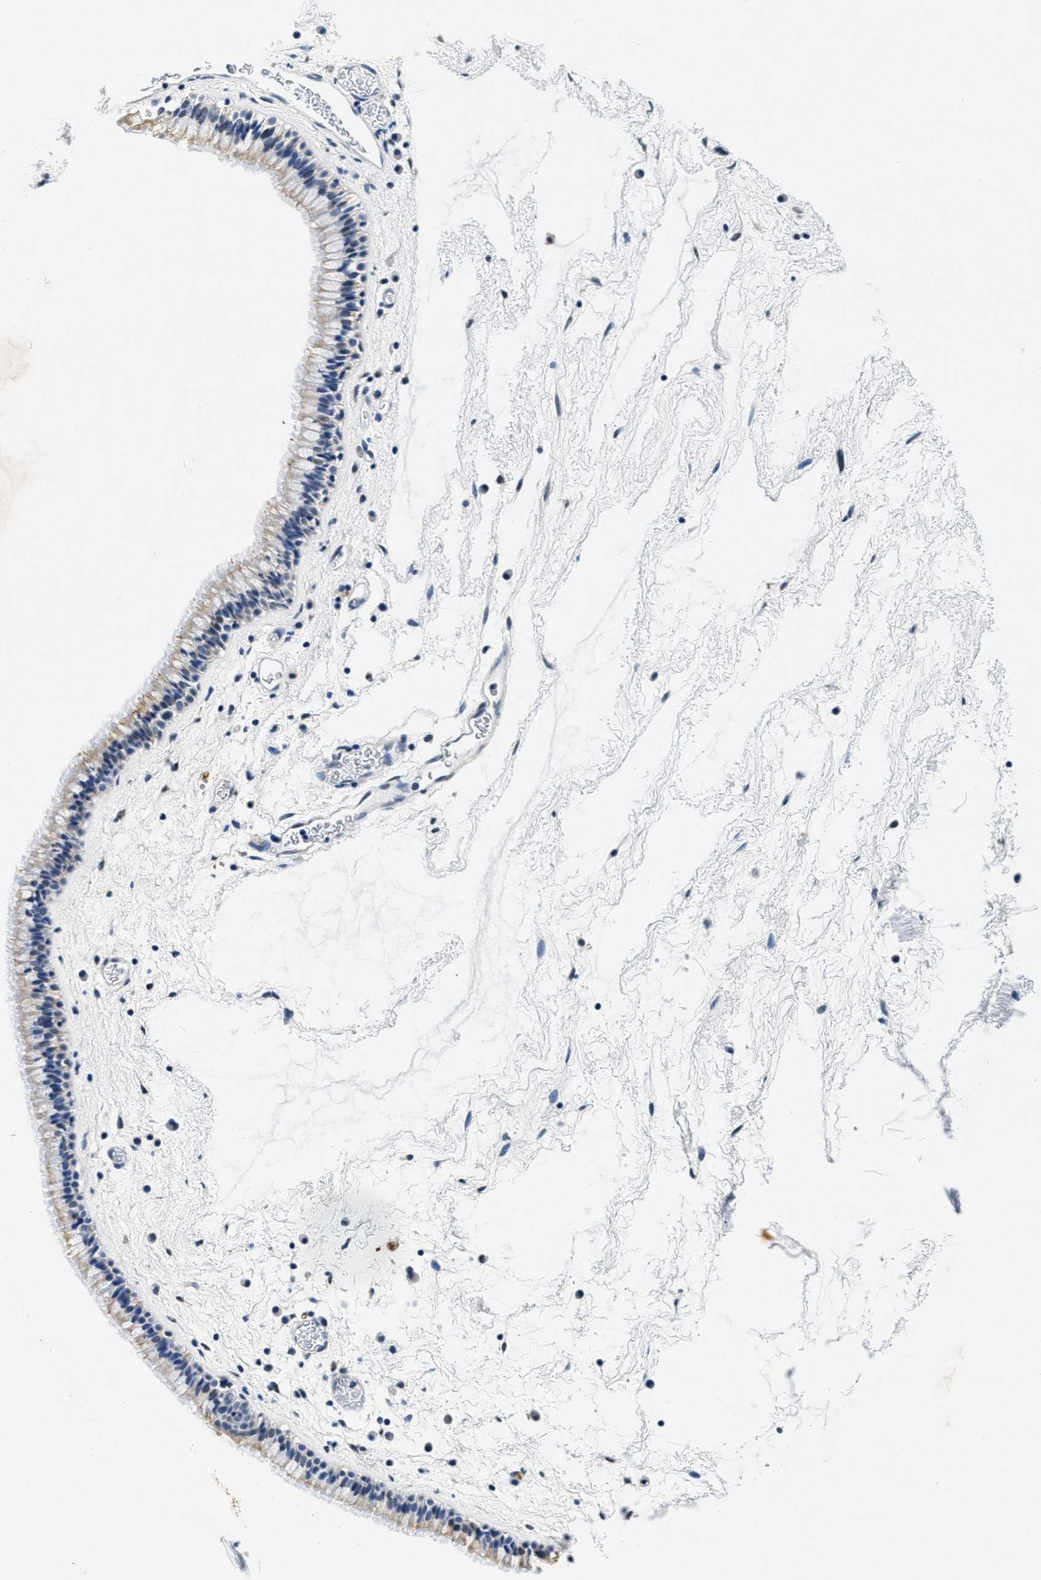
{"staining": {"intensity": "weak", "quantity": "25%-75%", "location": "cytoplasmic/membranous"}, "tissue": "nasopharynx", "cell_type": "Respiratory epithelial cells", "image_type": "normal", "snomed": [{"axis": "morphology", "description": "Normal tissue, NOS"}, {"axis": "morphology", "description": "Inflammation, NOS"}, {"axis": "topography", "description": "Nasopharynx"}], "caption": "Nasopharynx stained with immunohistochemistry reveals weak cytoplasmic/membranous expression in about 25%-75% of respiratory epithelial cells.", "gene": "HS3ST2", "patient": {"sex": "male", "age": 48}}